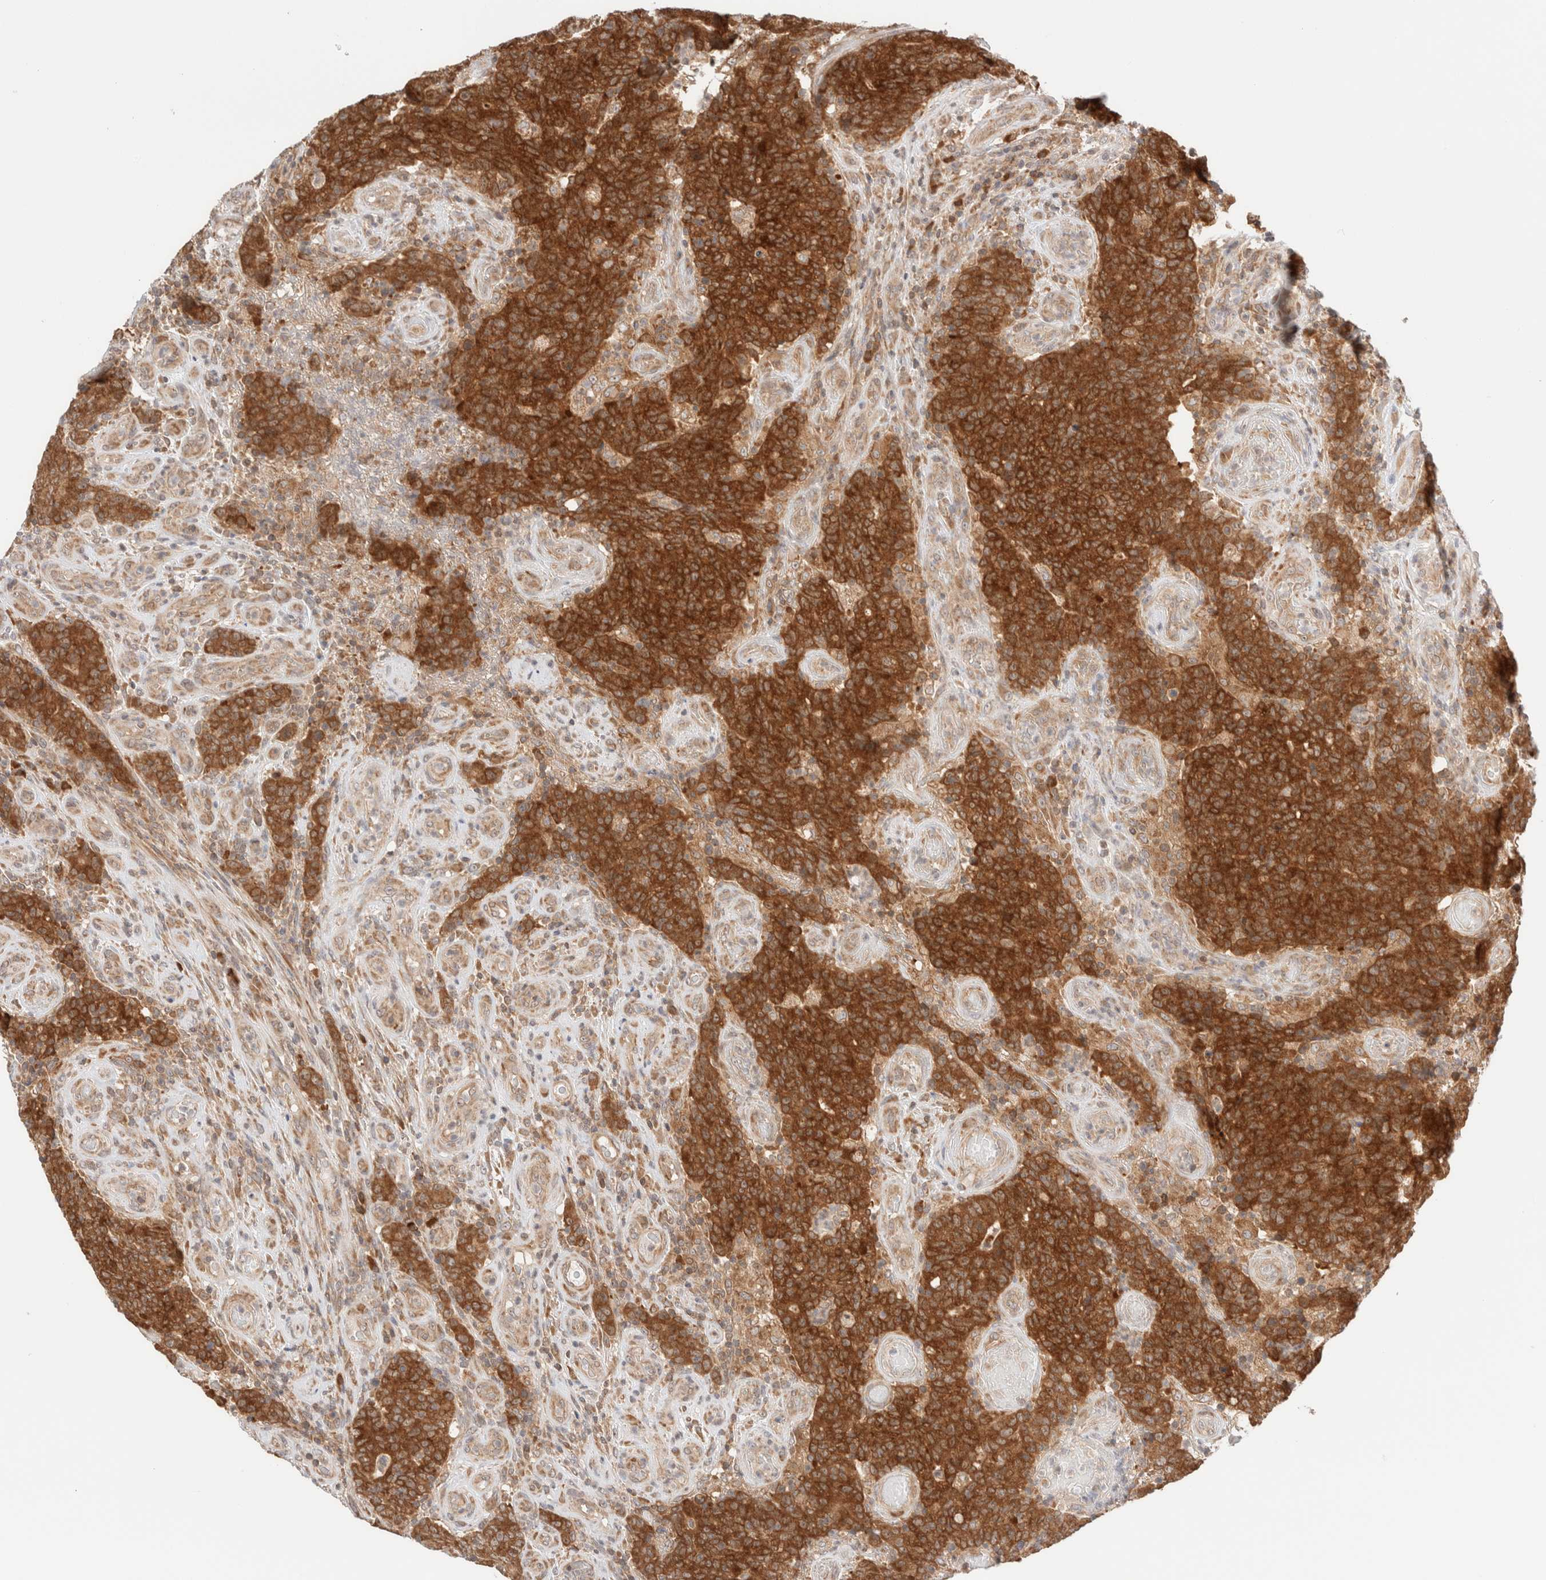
{"staining": {"intensity": "strong", "quantity": ">75%", "location": "cytoplasmic/membranous"}, "tissue": "colorectal cancer", "cell_type": "Tumor cells", "image_type": "cancer", "snomed": [{"axis": "morphology", "description": "Normal tissue, NOS"}, {"axis": "morphology", "description": "Adenocarcinoma, NOS"}, {"axis": "topography", "description": "Colon"}], "caption": "A photomicrograph of adenocarcinoma (colorectal) stained for a protein displays strong cytoplasmic/membranous brown staining in tumor cells. (DAB (3,3'-diaminobenzidine) IHC with brightfield microscopy, high magnification).", "gene": "XKR4", "patient": {"sex": "female", "age": 75}}